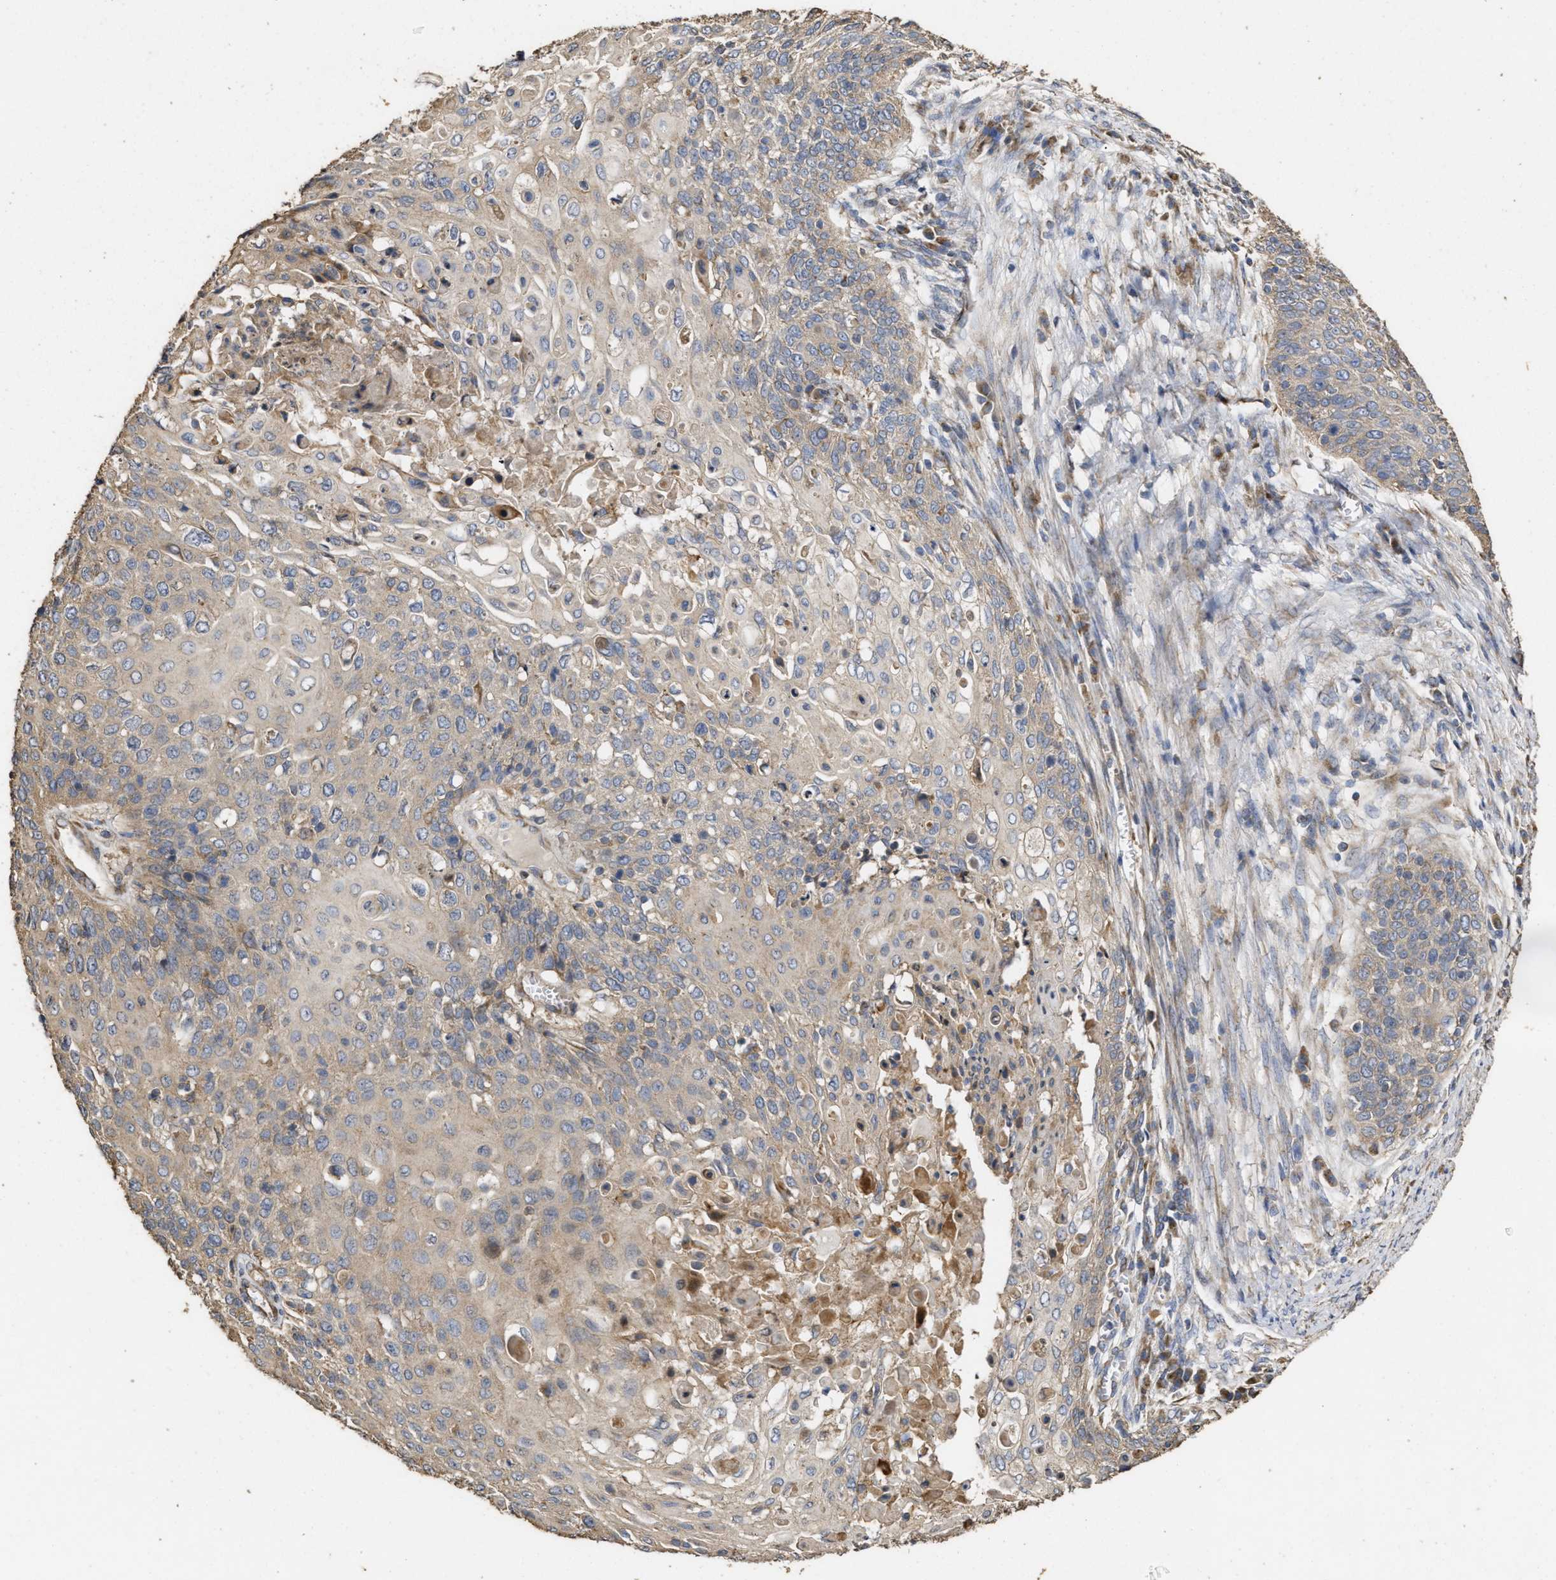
{"staining": {"intensity": "weak", "quantity": "<25%", "location": "cytoplasmic/membranous"}, "tissue": "cervical cancer", "cell_type": "Tumor cells", "image_type": "cancer", "snomed": [{"axis": "morphology", "description": "Squamous cell carcinoma, NOS"}, {"axis": "topography", "description": "Cervix"}], "caption": "This image is of cervical squamous cell carcinoma stained with IHC to label a protein in brown with the nuclei are counter-stained blue. There is no staining in tumor cells.", "gene": "NAV1", "patient": {"sex": "female", "age": 39}}